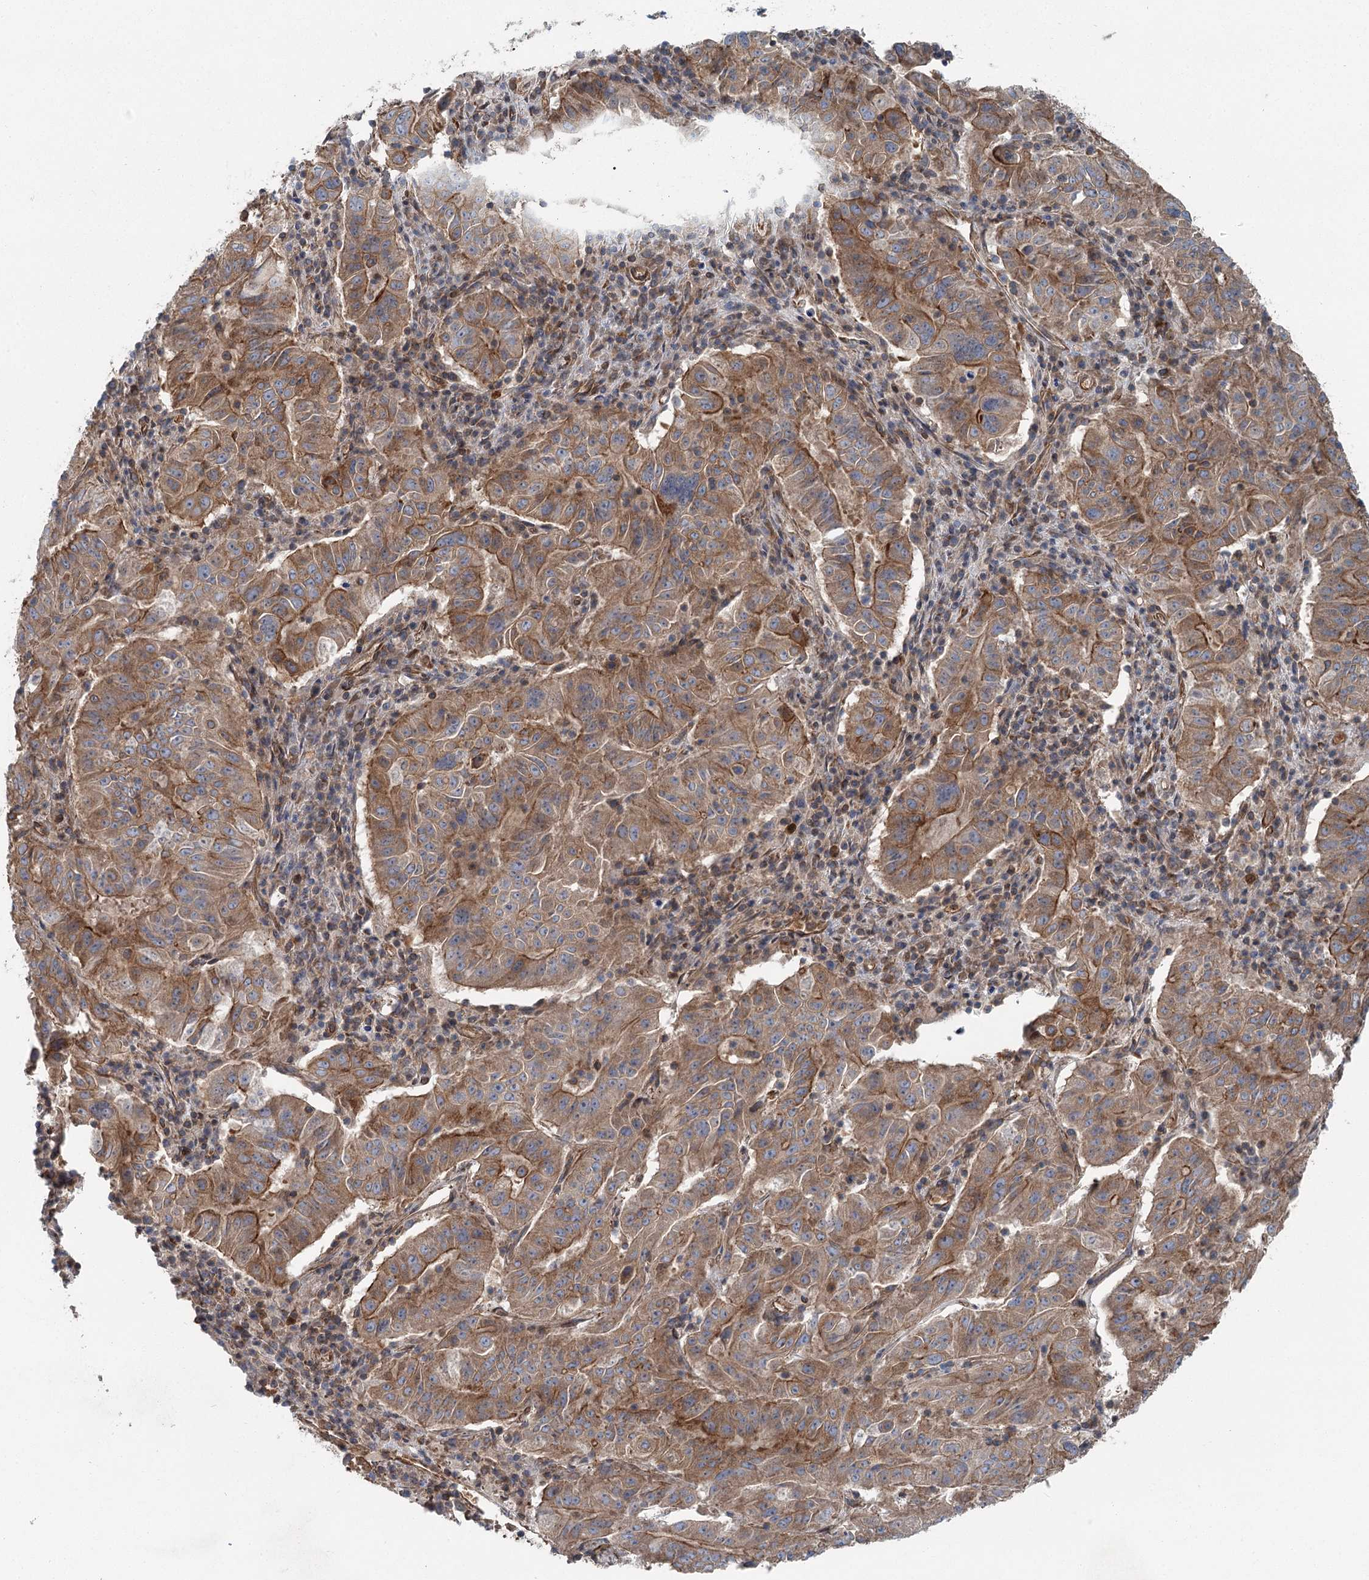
{"staining": {"intensity": "moderate", "quantity": ">75%", "location": "cytoplasmic/membranous"}, "tissue": "pancreatic cancer", "cell_type": "Tumor cells", "image_type": "cancer", "snomed": [{"axis": "morphology", "description": "Adenocarcinoma, NOS"}, {"axis": "topography", "description": "Pancreas"}], "caption": "This photomicrograph reveals immunohistochemistry staining of human adenocarcinoma (pancreatic), with medium moderate cytoplasmic/membranous positivity in approximately >75% of tumor cells.", "gene": "IQSEC1", "patient": {"sex": "male", "age": 63}}